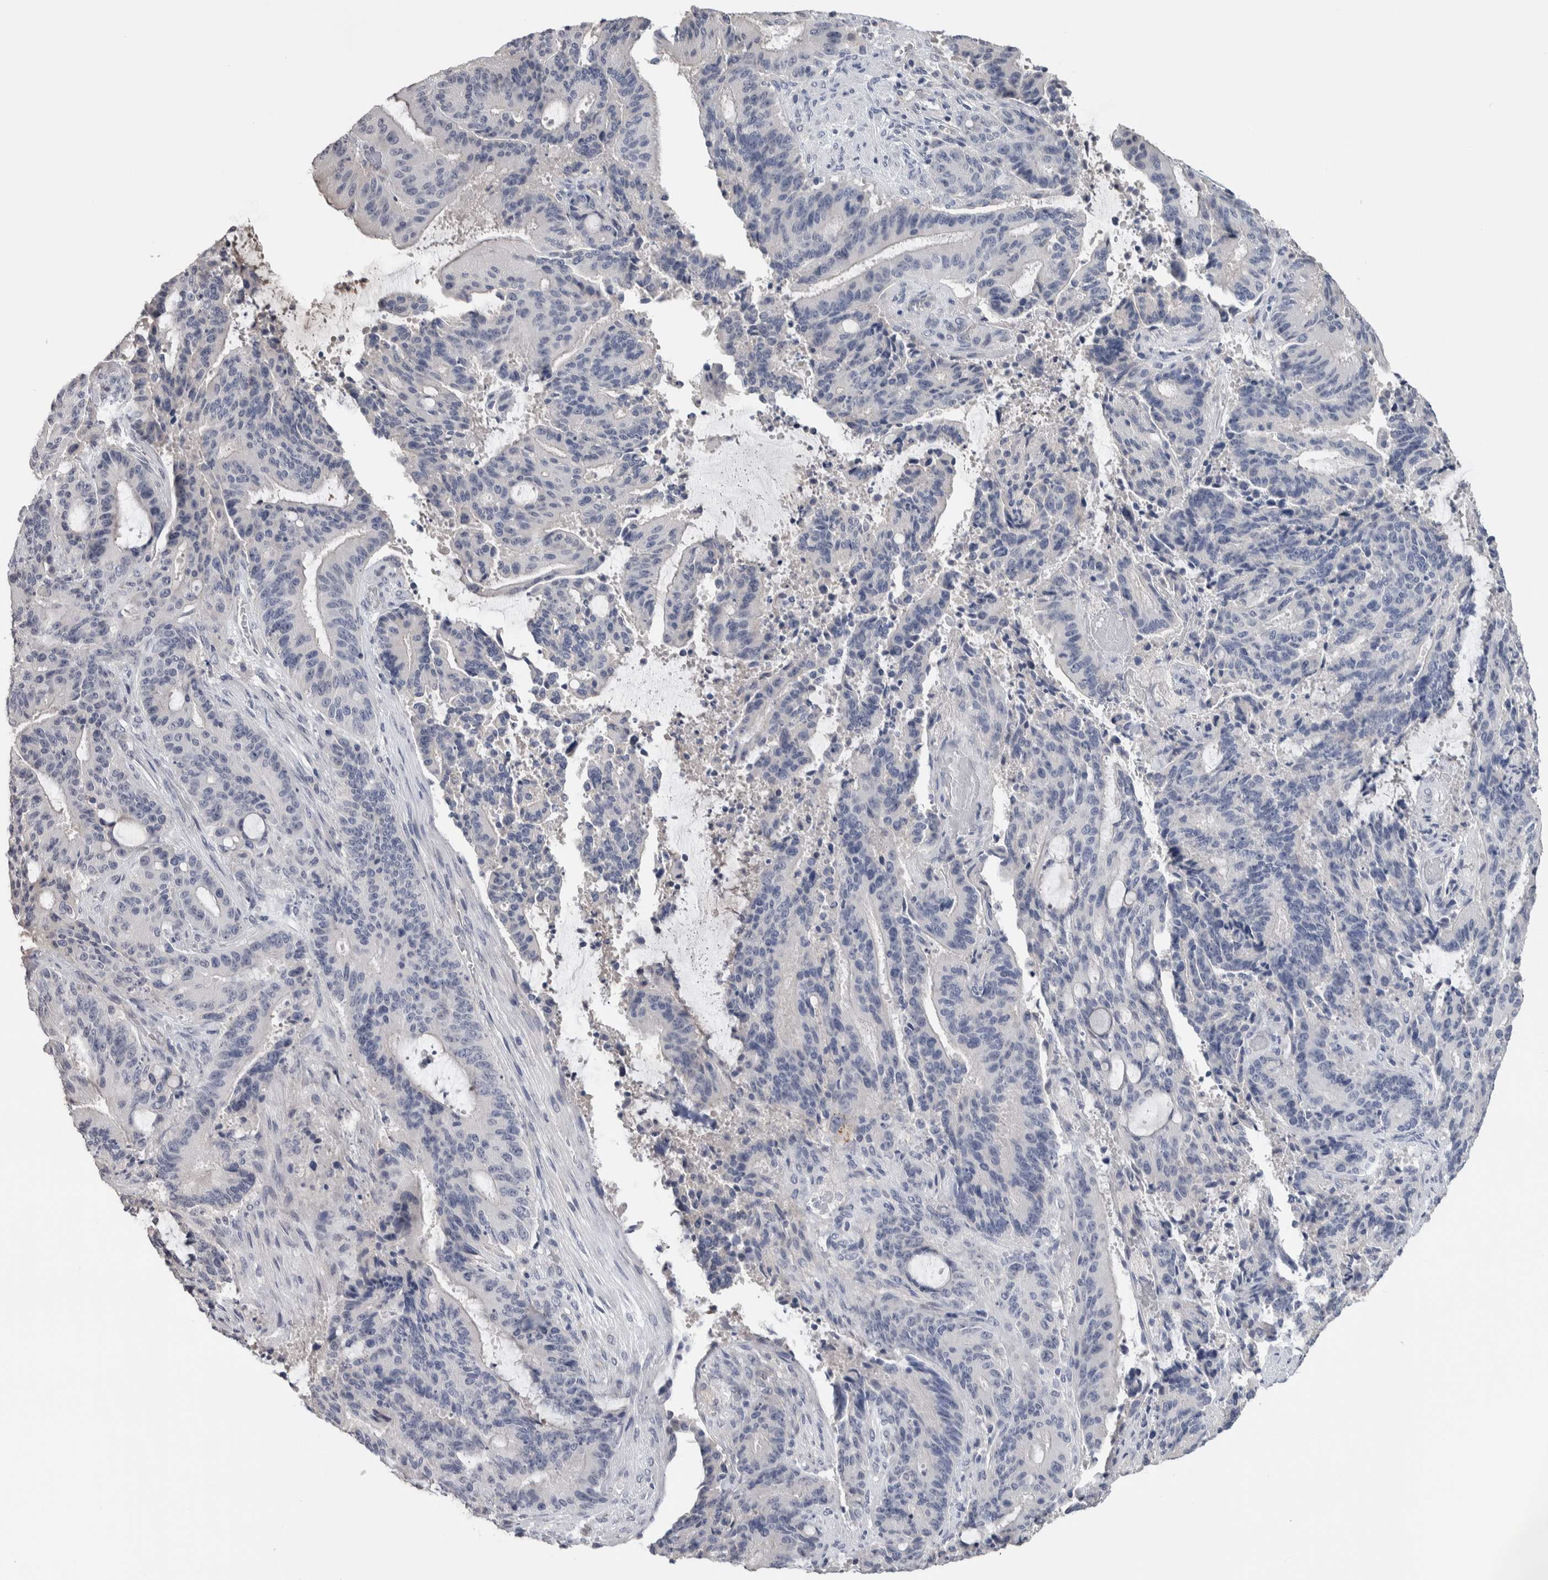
{"staining": {"intensity": "negative", "quantity": "none", "location": "none"}, "tissue": "liver cancer", "cell_type": "Tumor cells", "image_type": "cancer", "snomed": [{"axis": "morphology", "description": "Normal tissue, NOS"}, {"axis": "morphology", "description": "Cholangiocarcinoma"}, {"axis": "topography", "description": "Liver"}, {"axis": "topography", "description": "Peripheral nerve tissue"}], "caption": "Tumor cells are negative for brown protein staining in cholangiocarcinoma (liver).", "gene": "TMEM102", "patient": {"sex": "female", "age": 73}}